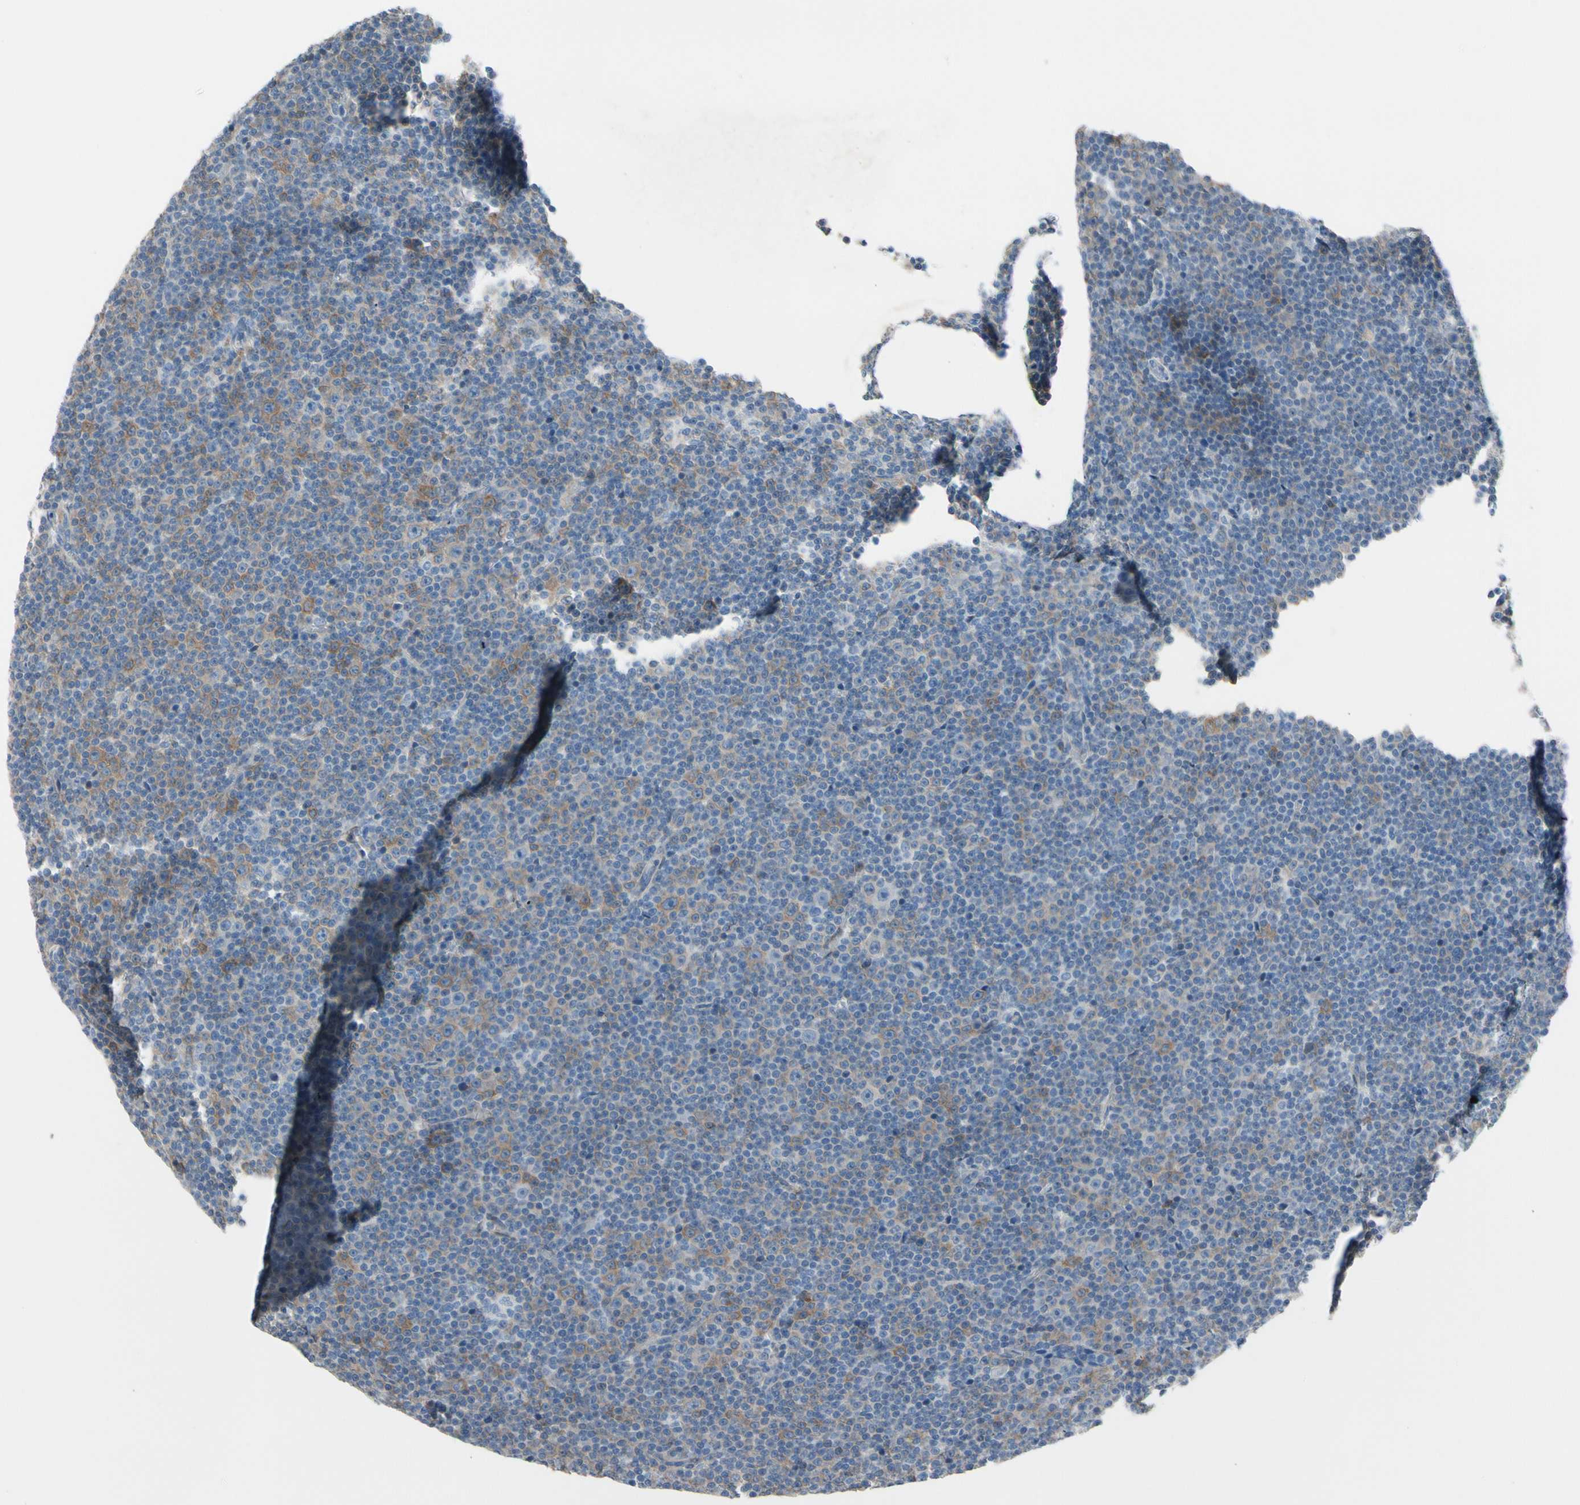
{"staining": {"intensity": "weak", "quantity": "<25%", "location": "cytoplasmic/membranous"}, "tissue": "lymphoma", "cell_type": "Tumor cells", "image_type": "cancer", "snomed": [{"axis": "morphology", "description": "Malignant lymphoma, non-Hodgkin's type, Low grade"}, {"axis": "topography", "description": "Lymph node"}], "caption": "Protein analysis of low-grade malignant lymphoma, non-Hodgkin's type demonstrates no significant positivity in tumor cells.", "gene": "MAP2", "patient": {"sex": "female", "age": 67}}